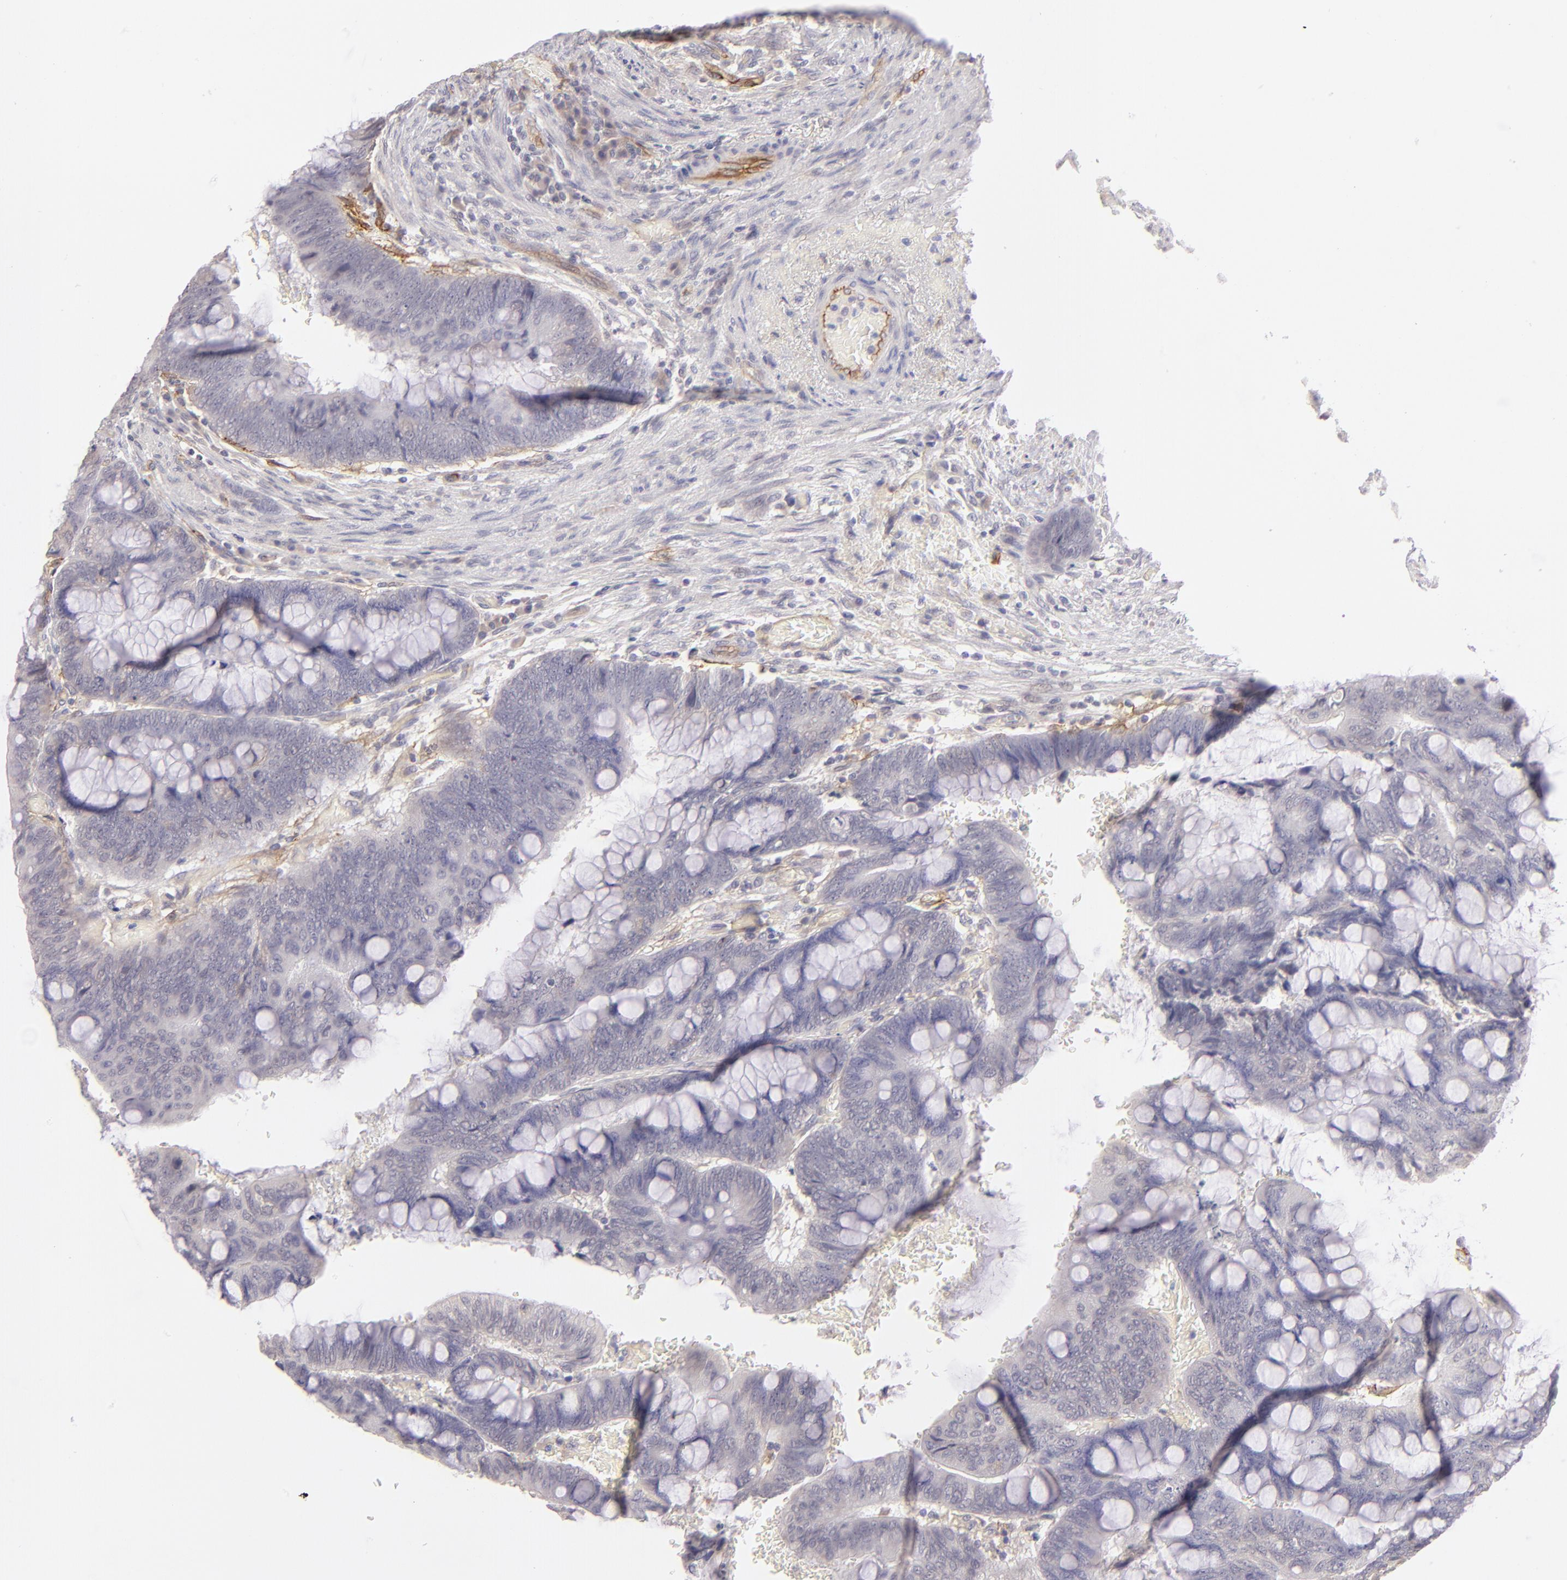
{"staining": {"intensity": "negative", "quantity": "none", "location": "none"}, "tissue": "colorectal cancer", "cell_type": "Tumor cells", "image_type": "cancer", "snomed": [{"axis": "morphology", "description": "Normal tissue, NOS"}, {"axis": "morphology", "description": "Adenocarcinoma, NOS"}, {"axis": "topography", "description": "Rectum"}], "caption": "High magnification brightfield microscopy of adenocarcinoma (colorectal) stained with DAB (brown) and counterstained with hematoxylin (blue): tumor cells show no significant expression.", "gene": "THBD", "patient": {"sex": "male", "age": 92}}